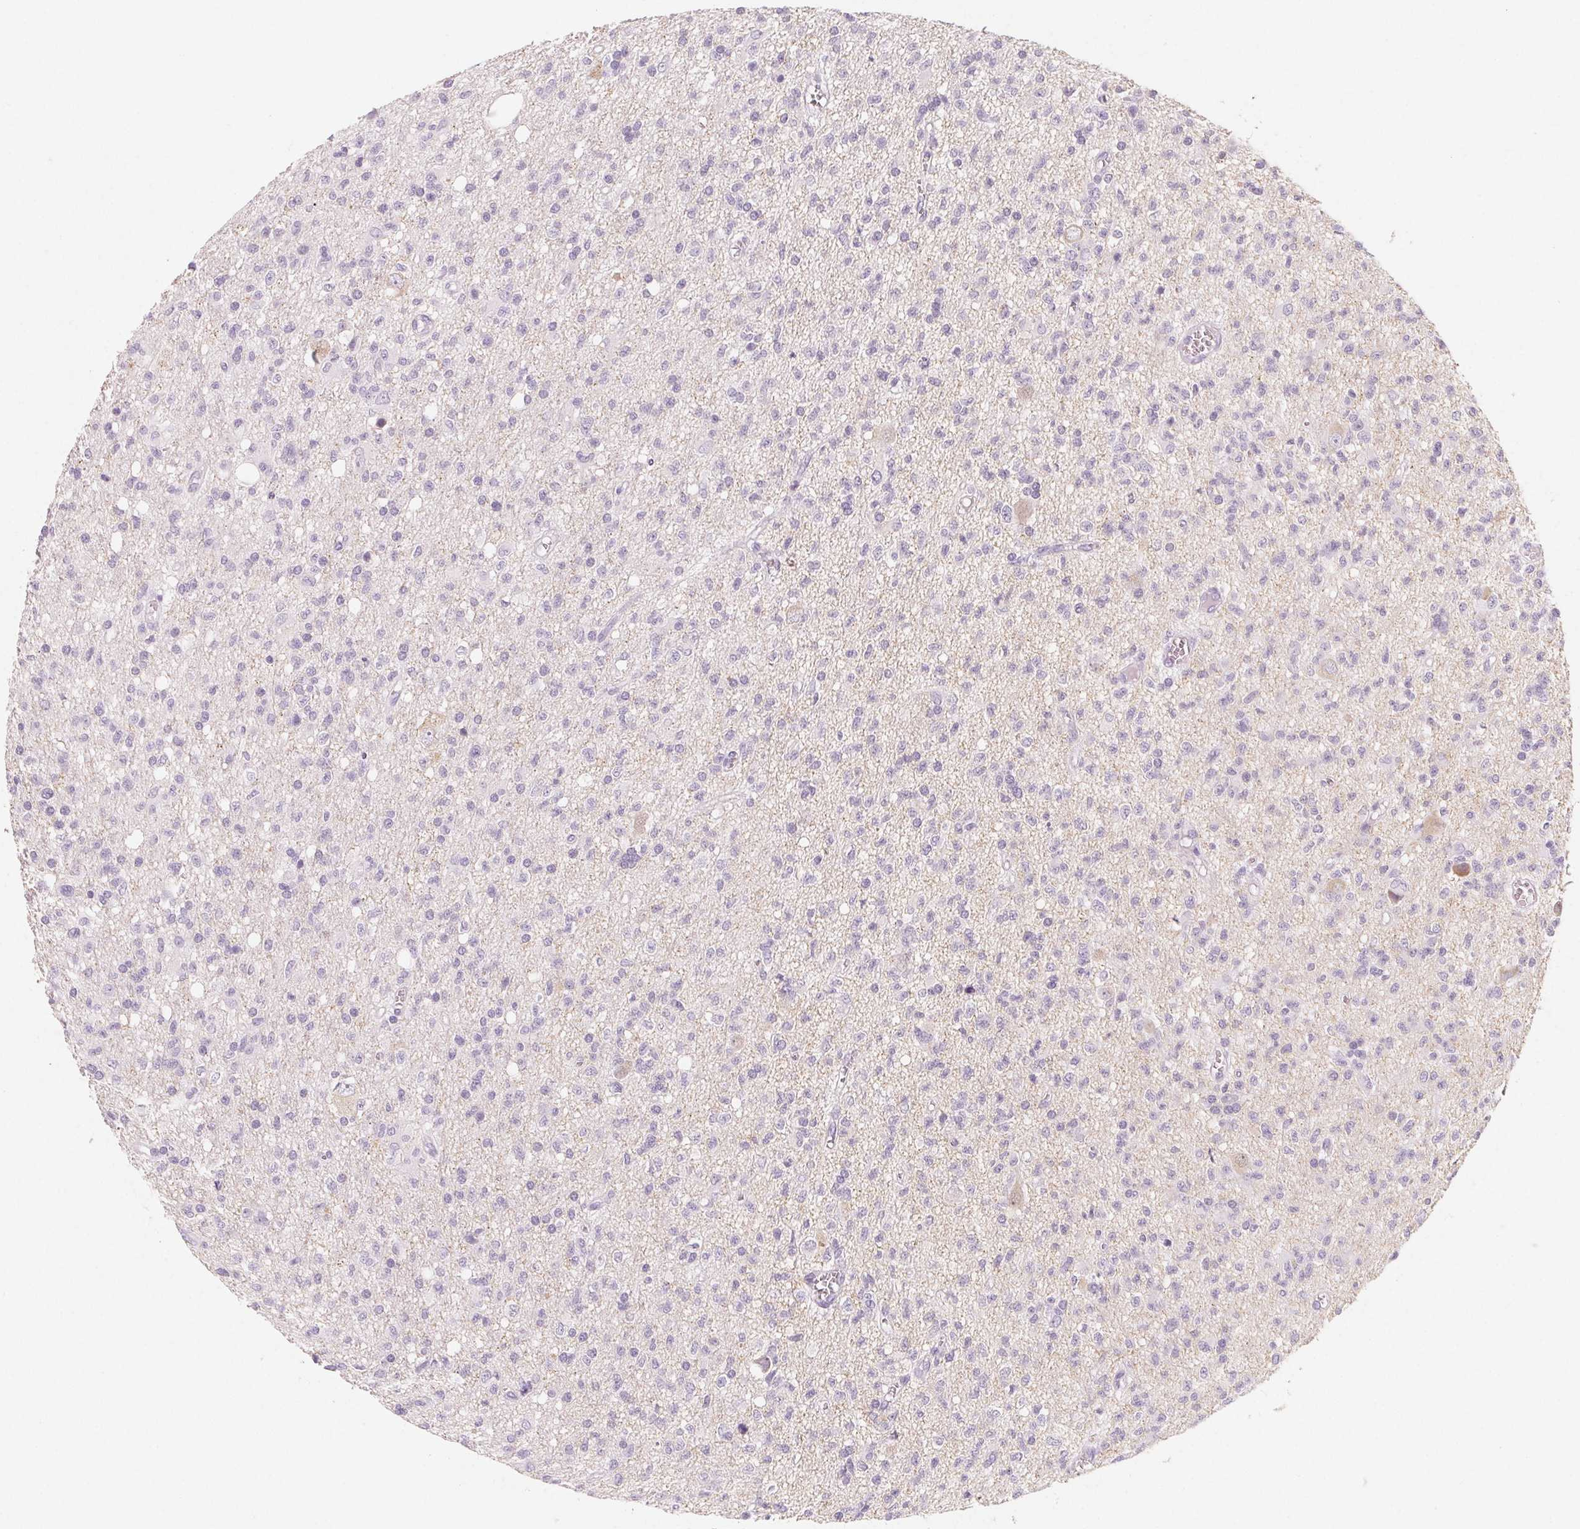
{"staining": {"intensity": "negative", "quantity": "none", "location": "none"}, "tissue": "glioma", "cell_type": "Tumor cells", "image_type": "cancer", "snomed": [{"axis": "morphology", "description": "Glioma, malignant, Low grade"}, {"axis": "topography", "description": "Brain"}], "caption": "This image is of malignant low-grade glioma stained with immunohistochemistry to label a protein in brown with the nuclei are counter-stained blue. There is no positivity in tumor cells. (DAB immunohistochemistry (IHC) with hematoxylin counter stain).", "gene": "SH3GL2", "patient": {"sex": "male", "age": 64}}